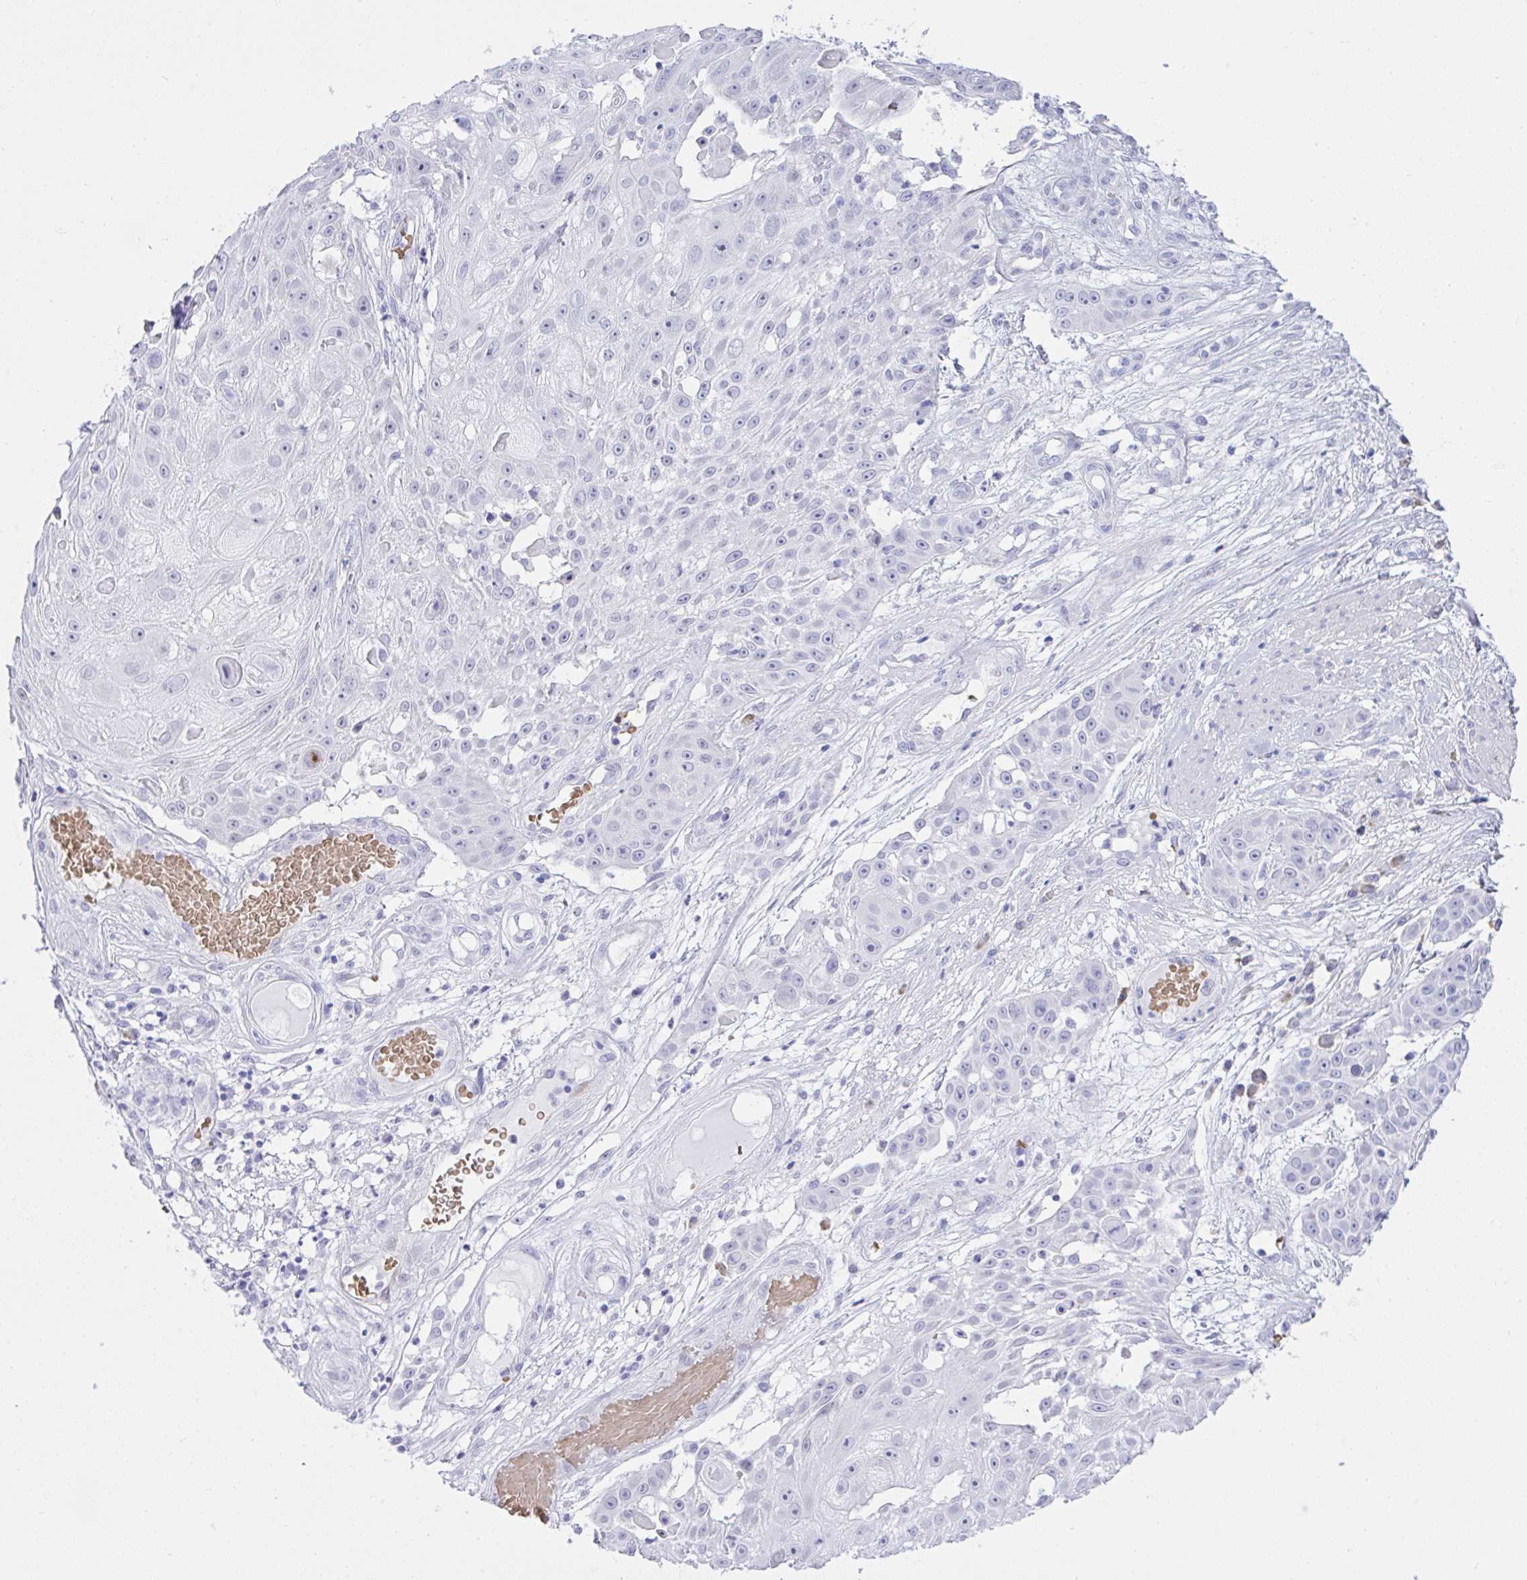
{"staining": {"intensity": "negative", "quantity": "none", "location": "none"}, "tissue": "skin cancer", "cell_type": "Tumor cells", "image_type": "cancer", "snomed": [{"axis": "morphology", "description": "Squamous cell carcinoma, NOS"}, {"axis": "topography", "description": "Skin"}], "caption": "IHC of human skin squamous cell carcinoma demonstrates no staining in tumor cells.", "gene": "SEL1L2", "patient": {"sex": "female", "age": 86}}